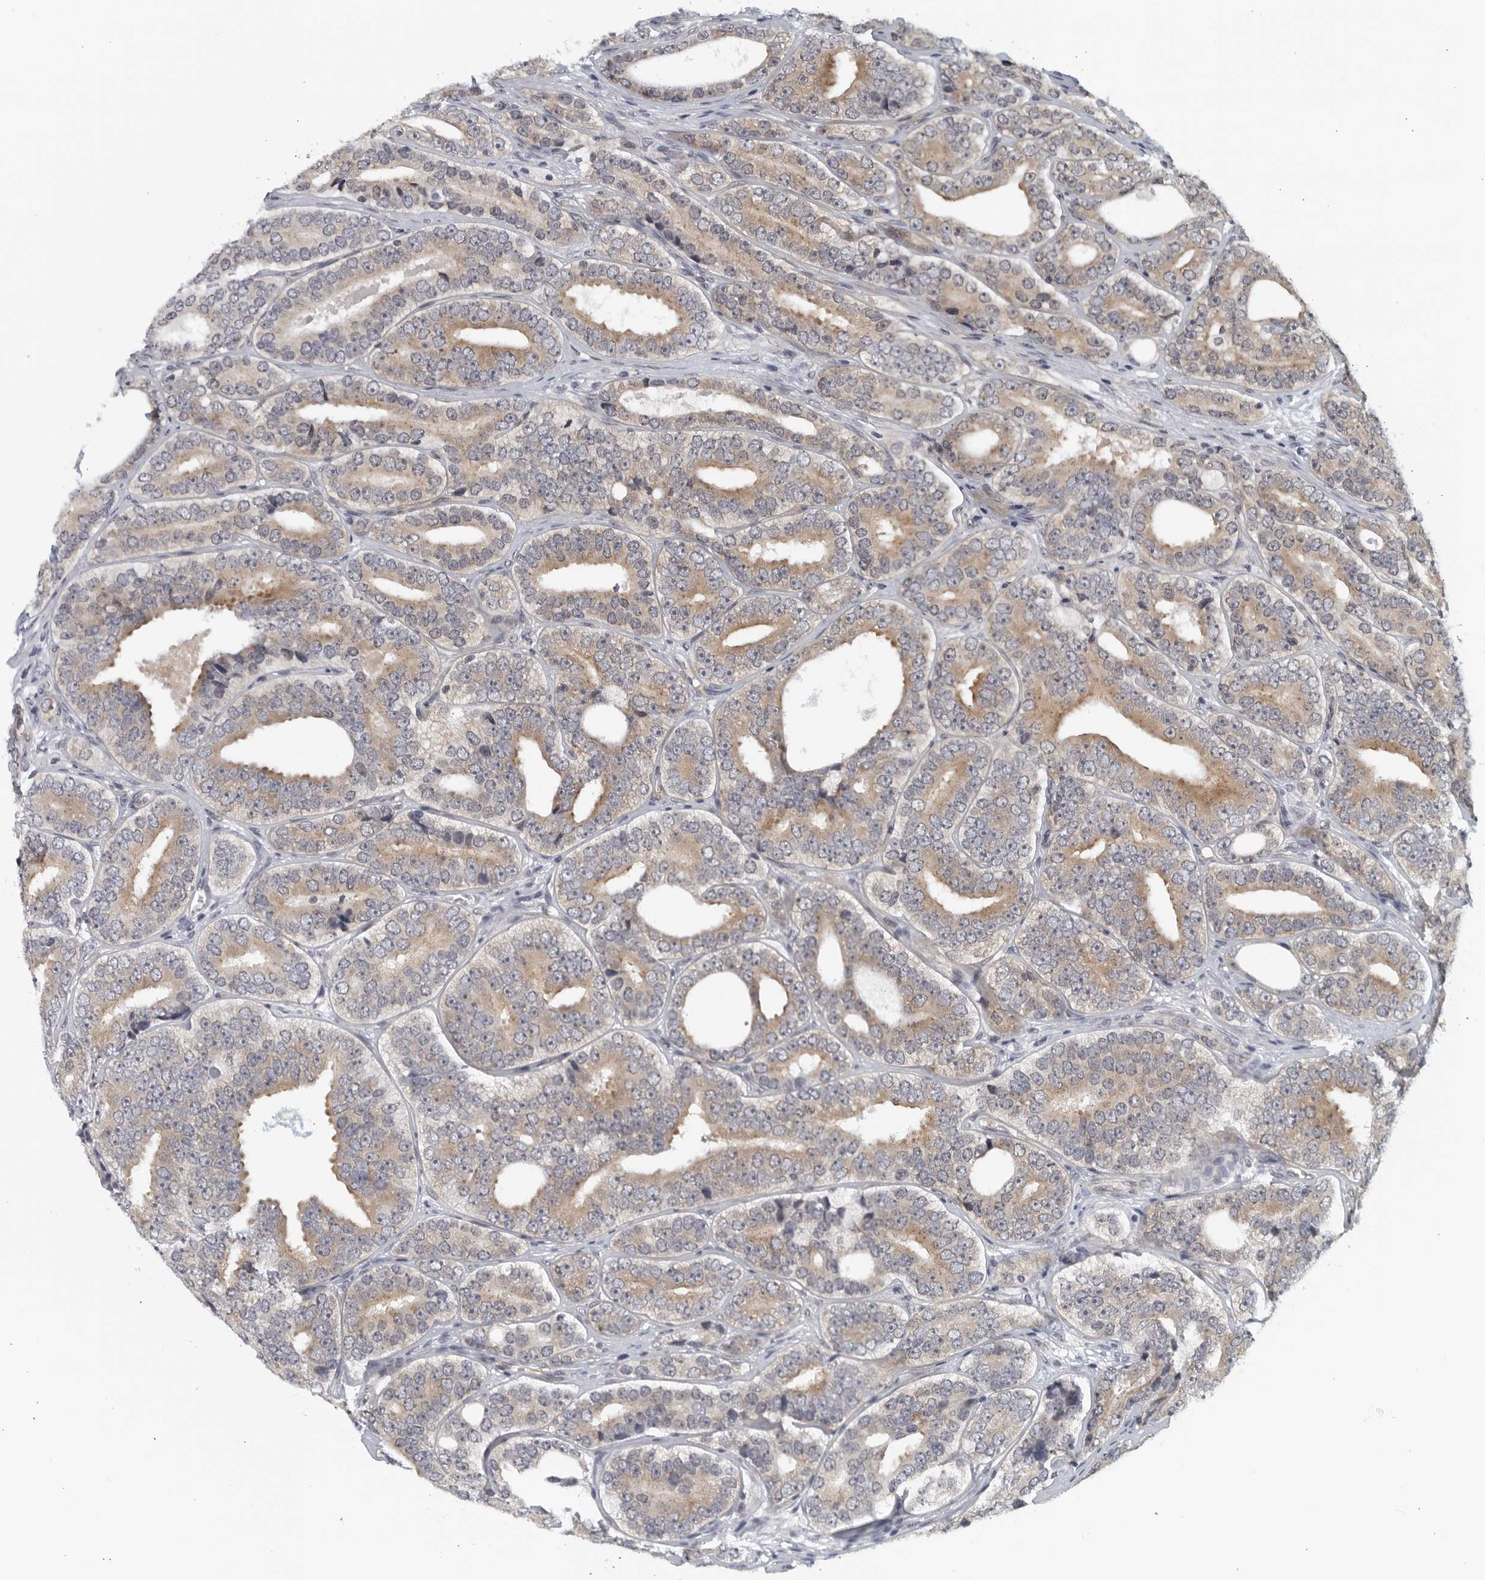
{"staining": {"intensity": "moderate", "quantity": ">75%", "location": "cytoplasmic/membranous"}, "tissue": "prostate cancer", "cell_type": "Tumor cells", "image_type": "cancer", "snomed": [{"axis": "morphology", "description": "Adenocarcinoma, High grade"}, {"axis": "topography", "description": "Prostate"}], "caption": "The immunohistochemical stain labels moderate cytoplasmic/membranous positivity in tumor cells of prostate cancer tissue.", "gene": "RC3H1", "patient": {"sex": "male", "age": 56}}